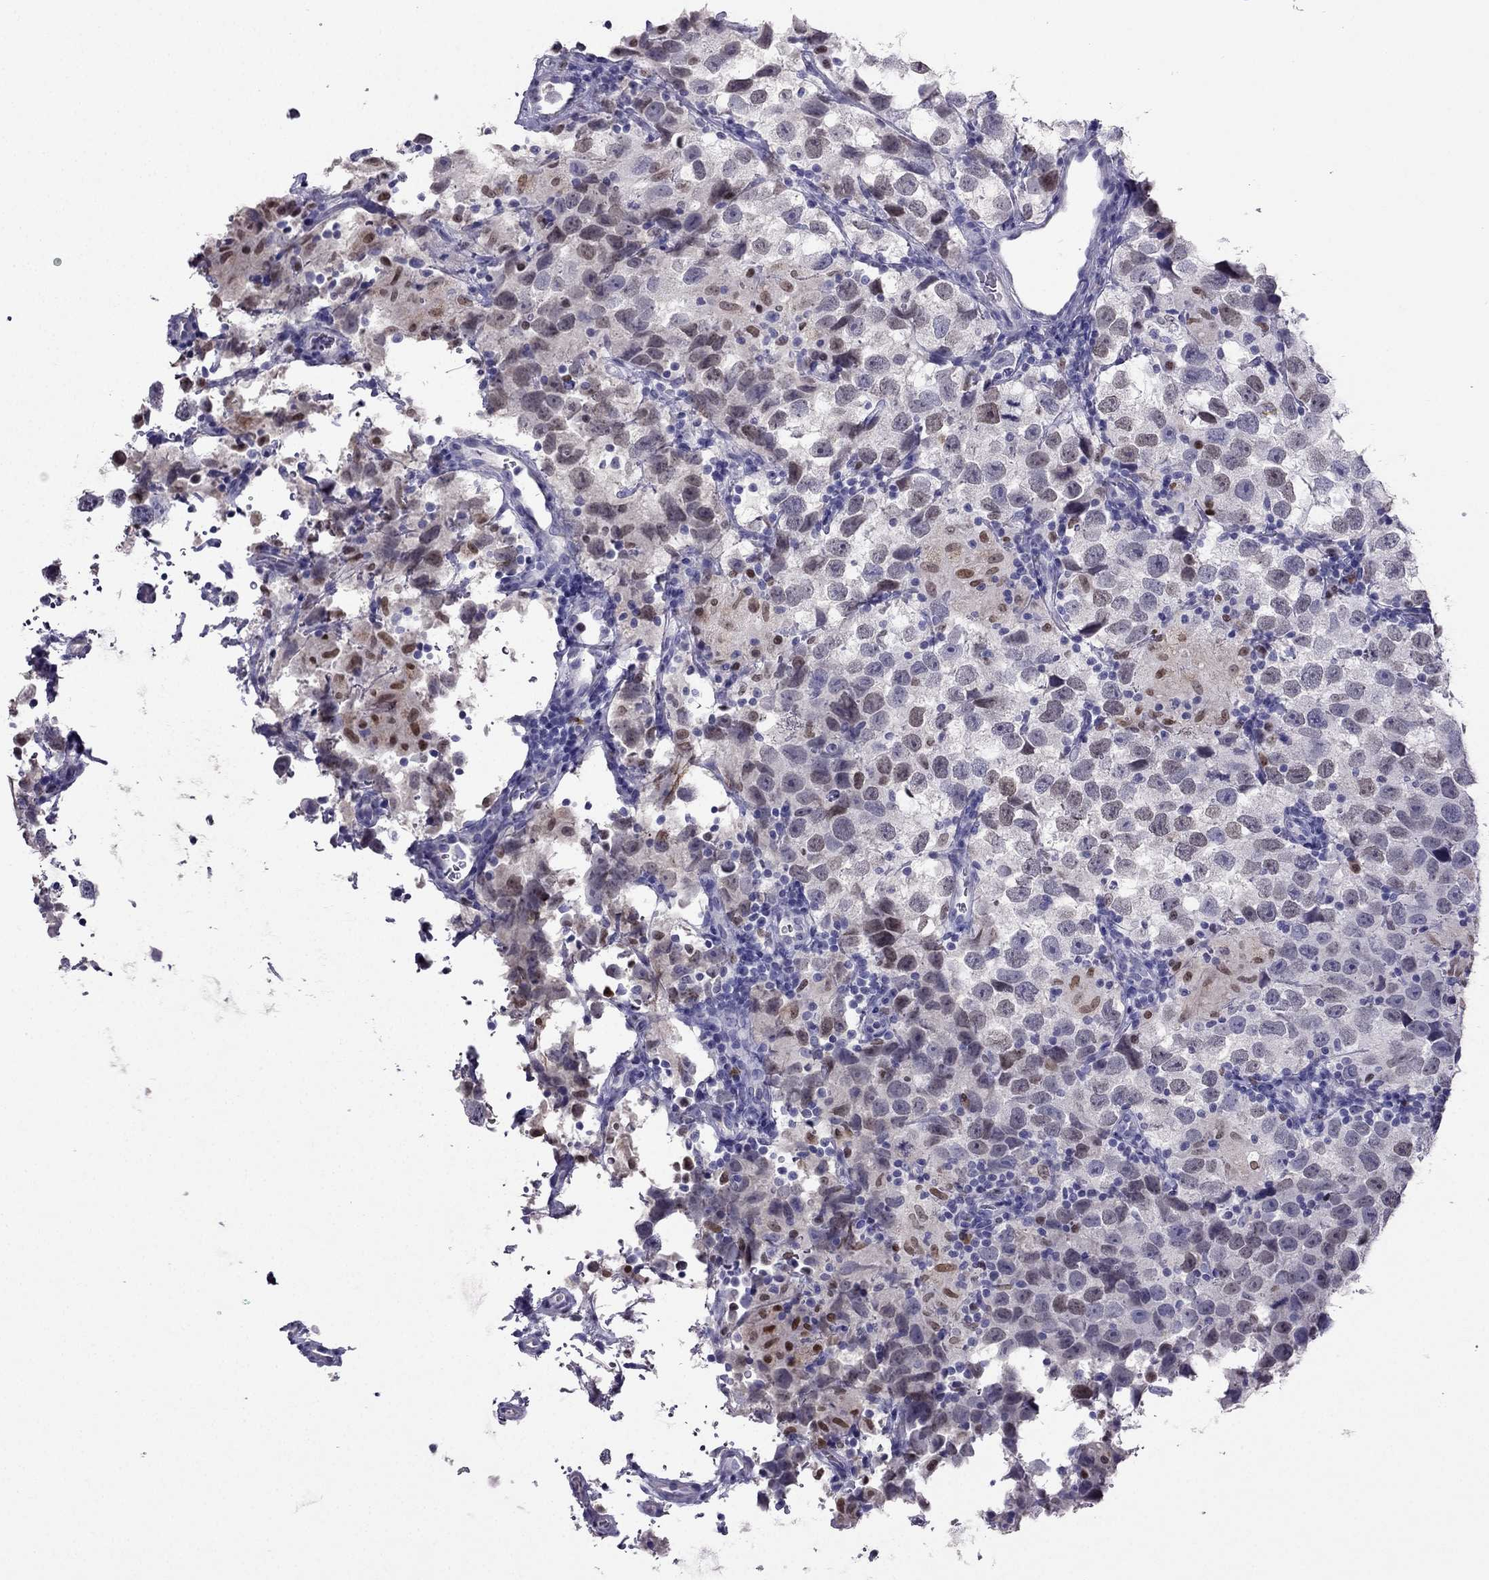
{"staining": {"intensity": "negative", "quantity": "none", "location": "none"}, "tissue": "testis cancer", "cell_type": "Tumor cells", "image_type": "cancer", "snomed": [{"axis": "morphology", "description": "Seminoma, NOS"}, {"axis": "topography", "description": "Testis"}], "caption": "Testis cancer (seminoma) stained for a protein using IHC displays no staining tumor cells.", "gene": "ARID3A", "patient": {"sex": "male", "age": 26}}